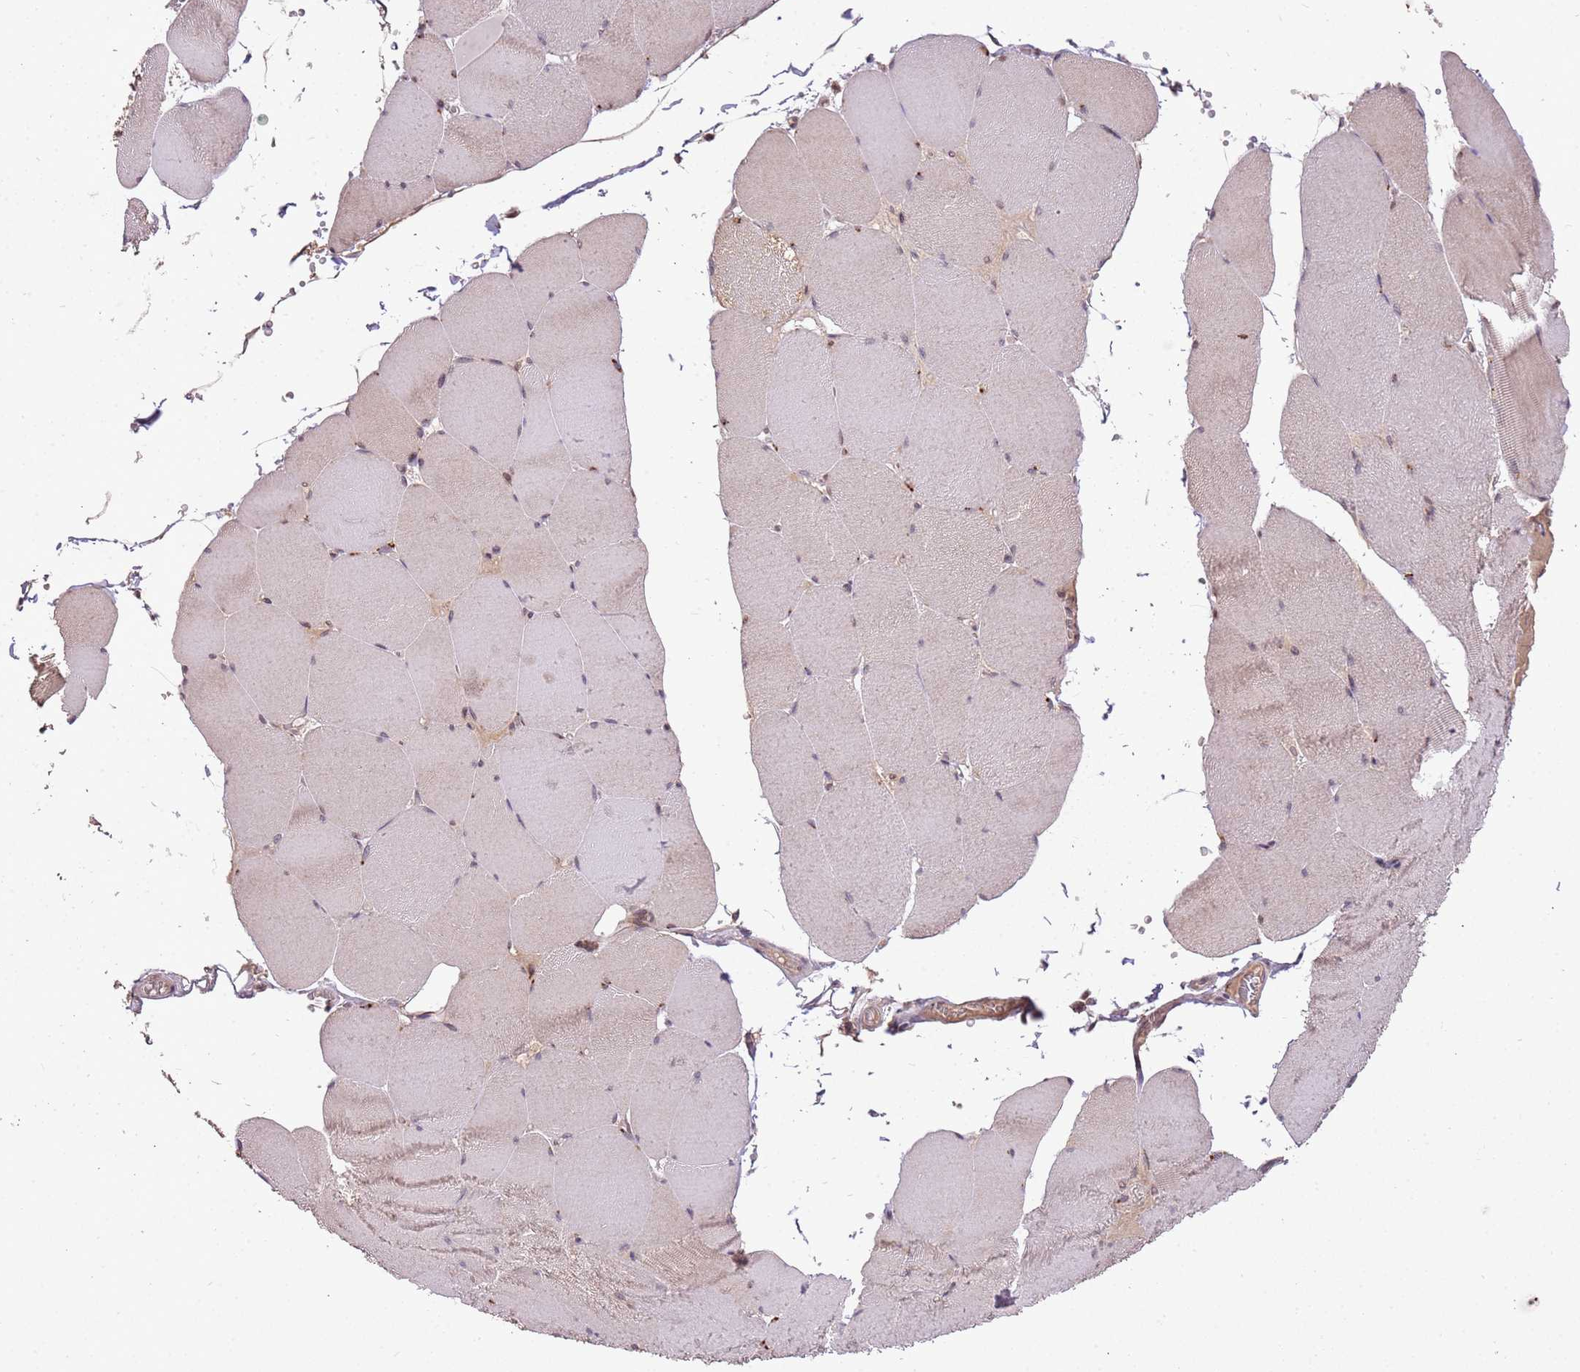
{"staining": {"intensity": "moderate", "quantity": "<25%", "location": "cytoplasmic/membranous"}, "tissue": "skeletal muscle", "cell_type": "Myocytes", "image_type": "normal", "snomed": [{"axis": "morphology", "description": "Normal tissue, NOS"}, {"axis": "topography", "description": "Skeletal muscle"}, {"axis": "topography", "description": "Head-Neck"}], "caption": "Protein staining reveals moderate cytoplasmic/membranous expression in about <25% of myocytes in normal skeletal muscle. (DAB (3,3'-diaminobenzidine) IHC, brown staining for protein, blue staining for nuclei).", "gene": "SAMSN1", "patient": {"sex": "male", "age": 66}}